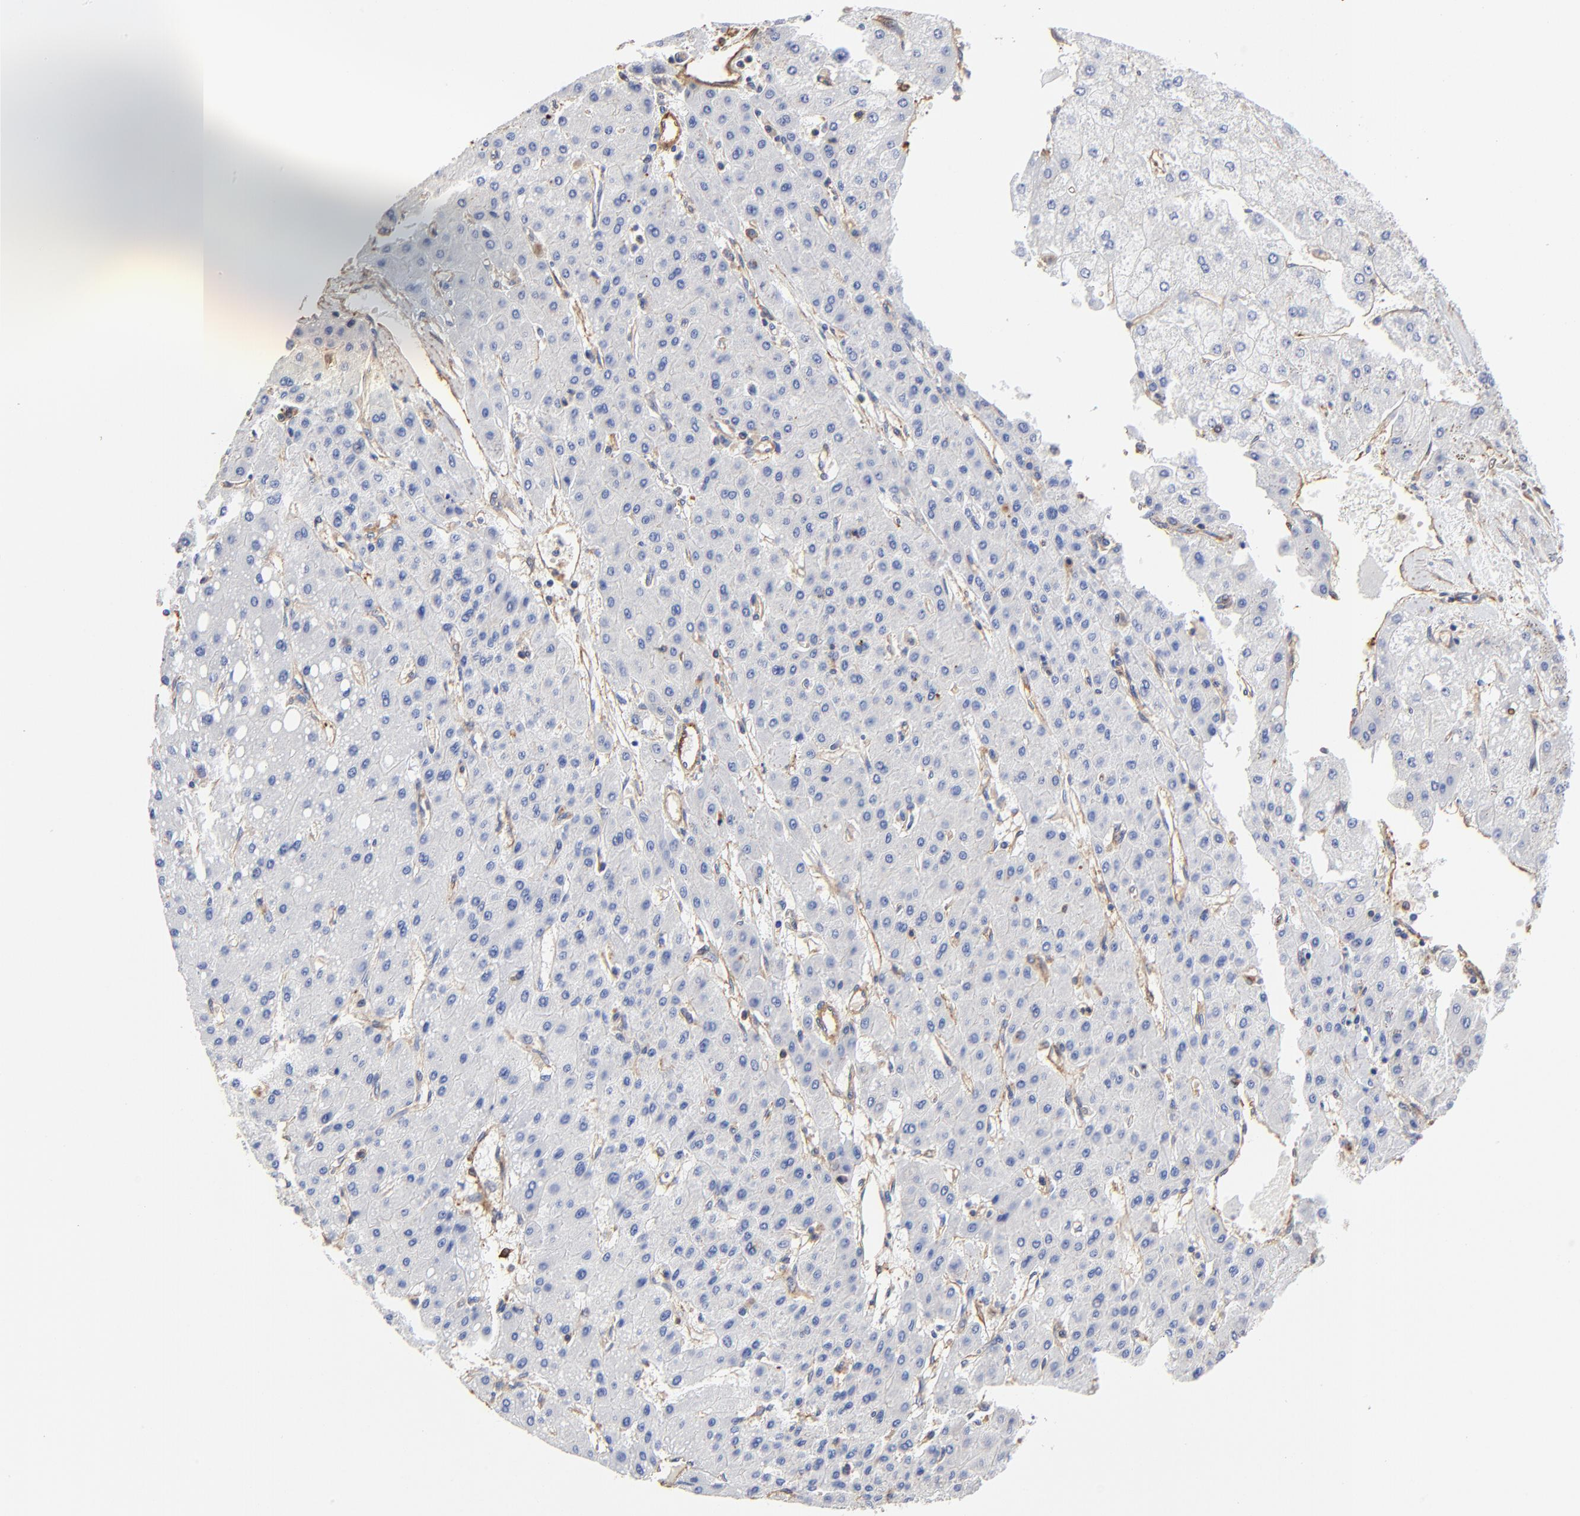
{"staining": {"intensity": "negative", "quantity": "none", "location": "none"}, "tissue": "liver cancer", "cell_type": "Tumor cells", "image_type": "cancer", "snomed": [{"axis": "morphology", "description": "Carcinoma, Hepatocellular, NOS"}, {"axis": "topography", "description": "Liver"}], "caption": "The photomicrograph demonstrates no significant staining in tumor cells of liver hepatocellular carcinoma.", "gene": "TAGLN2", "patient": {"sex": "female", "age": 52}}